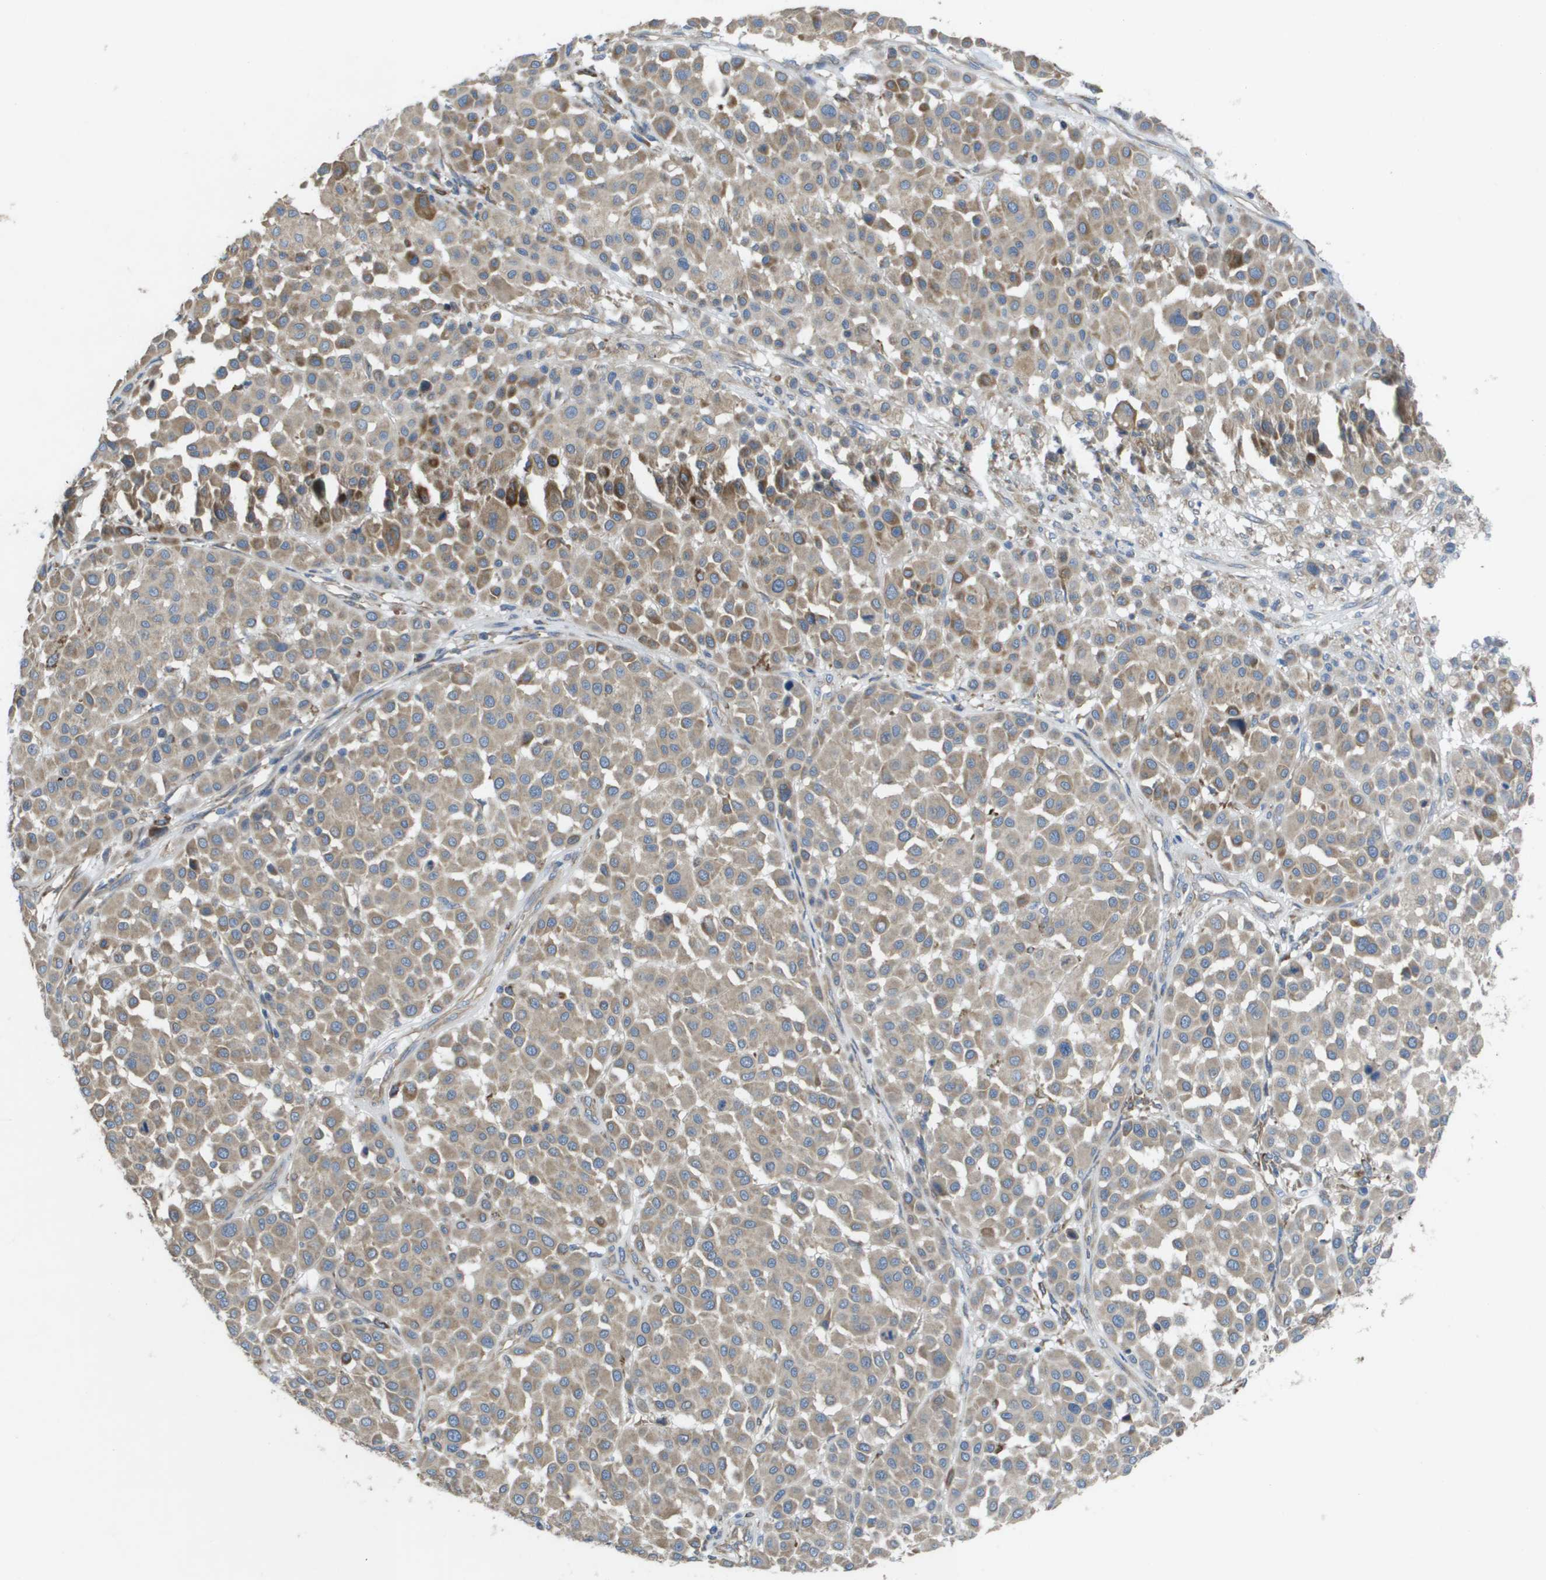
{"staining": {"intensity": "moderate", "quantity": "<25%", "location": "cytoplasmic/membranous"}, "tissue": "melanoma", "cell_type": "Tumor cells", "image_type": "cancer", "snomed": [{"axis": "morphology", "description": "Malignant melanoma, Metastatic site"}, {"axis": "topography", "description": "Soft tissue"}], "caption": "This micrograph displays immunohistochemistry (IHC) staining of human malignant melanoma (metastatic site), with low moderate cytoplasmic/membranous expression in about <25% of tumor cells.", "gene": "CLCN2", "patient": {"sex": "male", "age": 41}}